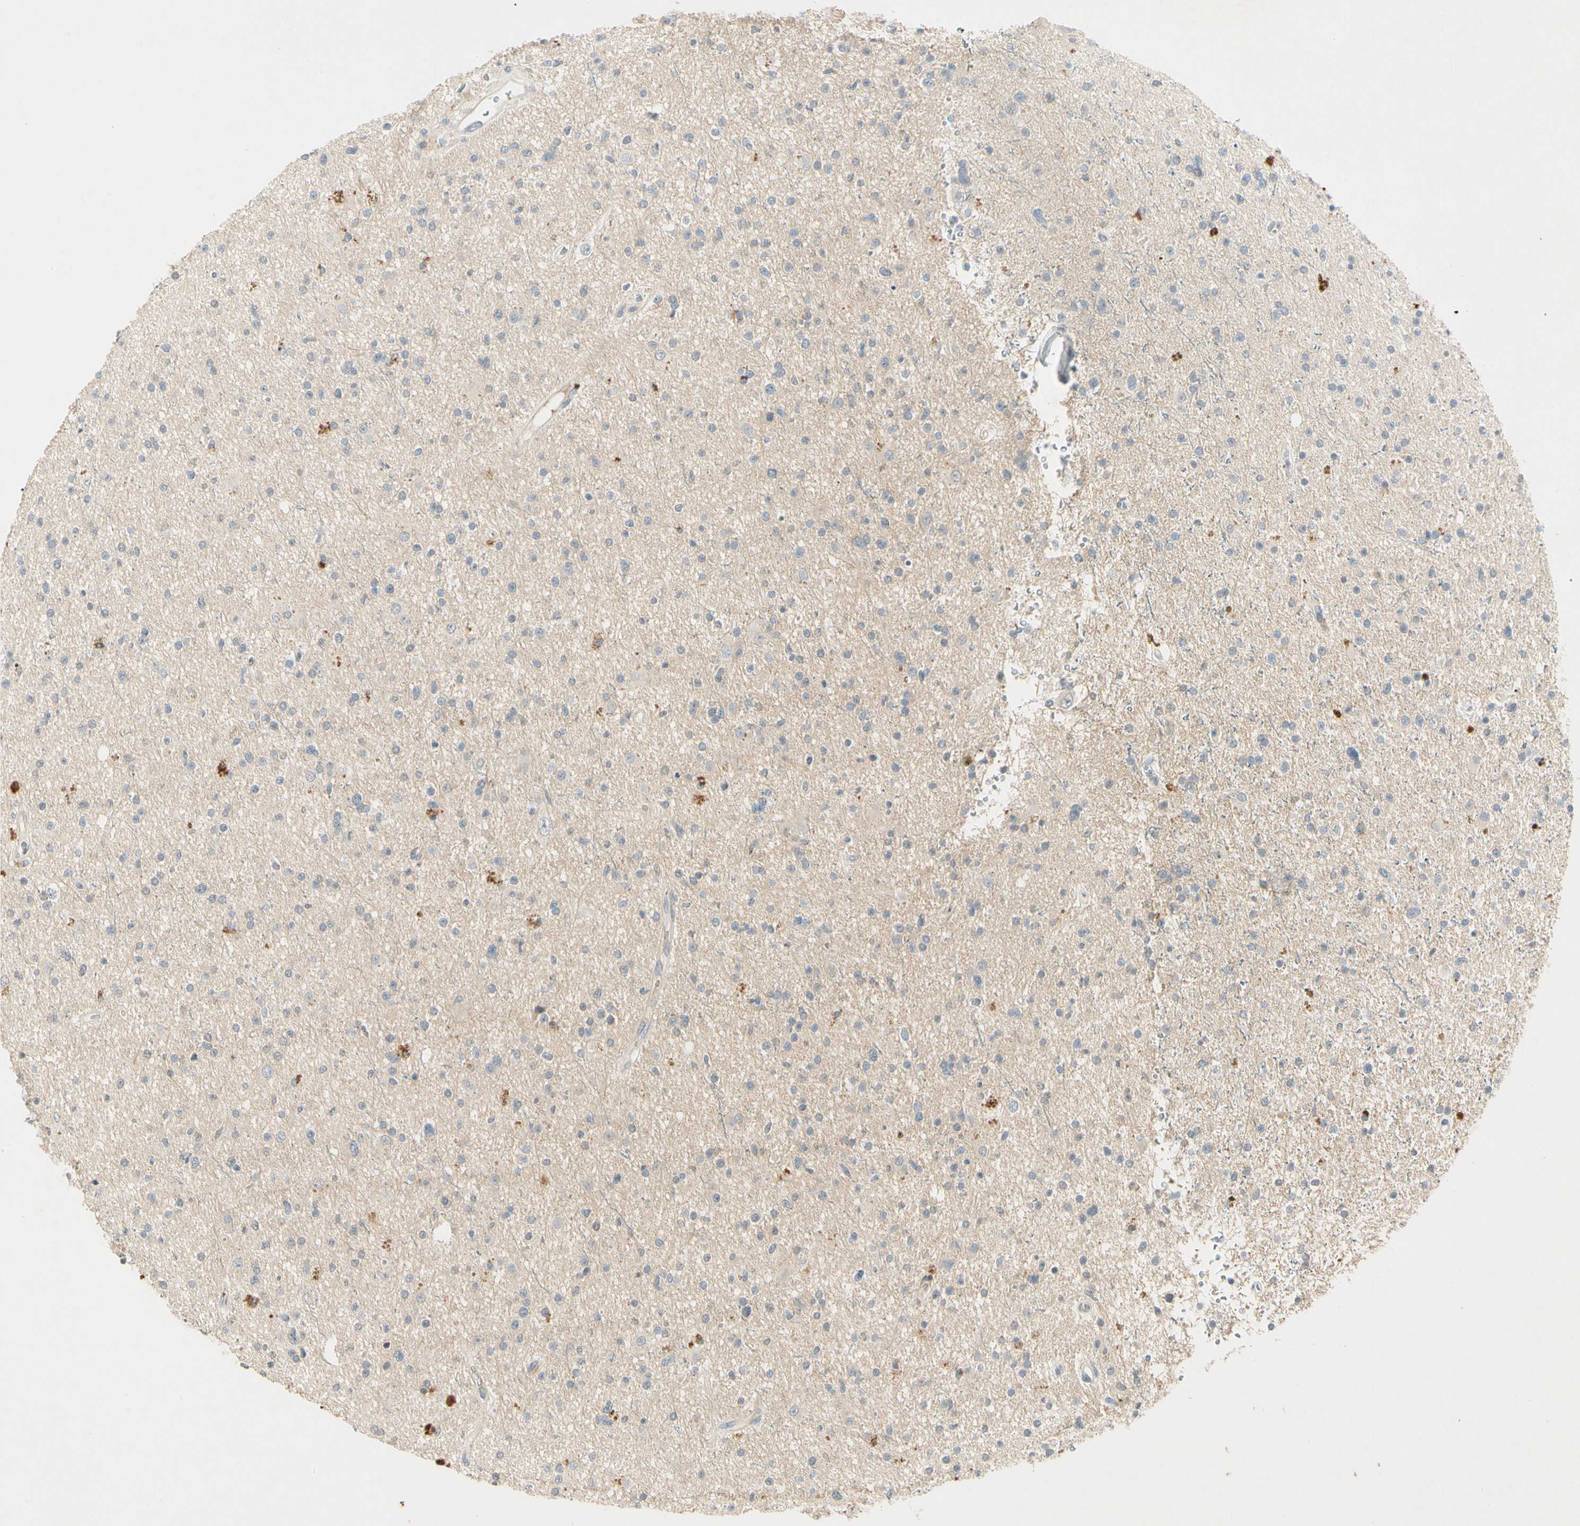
{"staining": {"intensity": "negative", "quantity": "none", "location": "none"}, "tissue": "glioma", "cell_type": "Tumor cells", "image_type": "cancer", "snomed": [{"axis": "morphology", "description": "Glioma, malignant, High grade"}, {"axis": "topography", "description": "Brain"}], "caption": "DAB (3,3'-diaminobenzidine) immunohistochemical staining of glioma demonstrates no significant expression in tumor cells.", "gene": "PRSS21", "patient": {"sex": "male", "age": 33}}